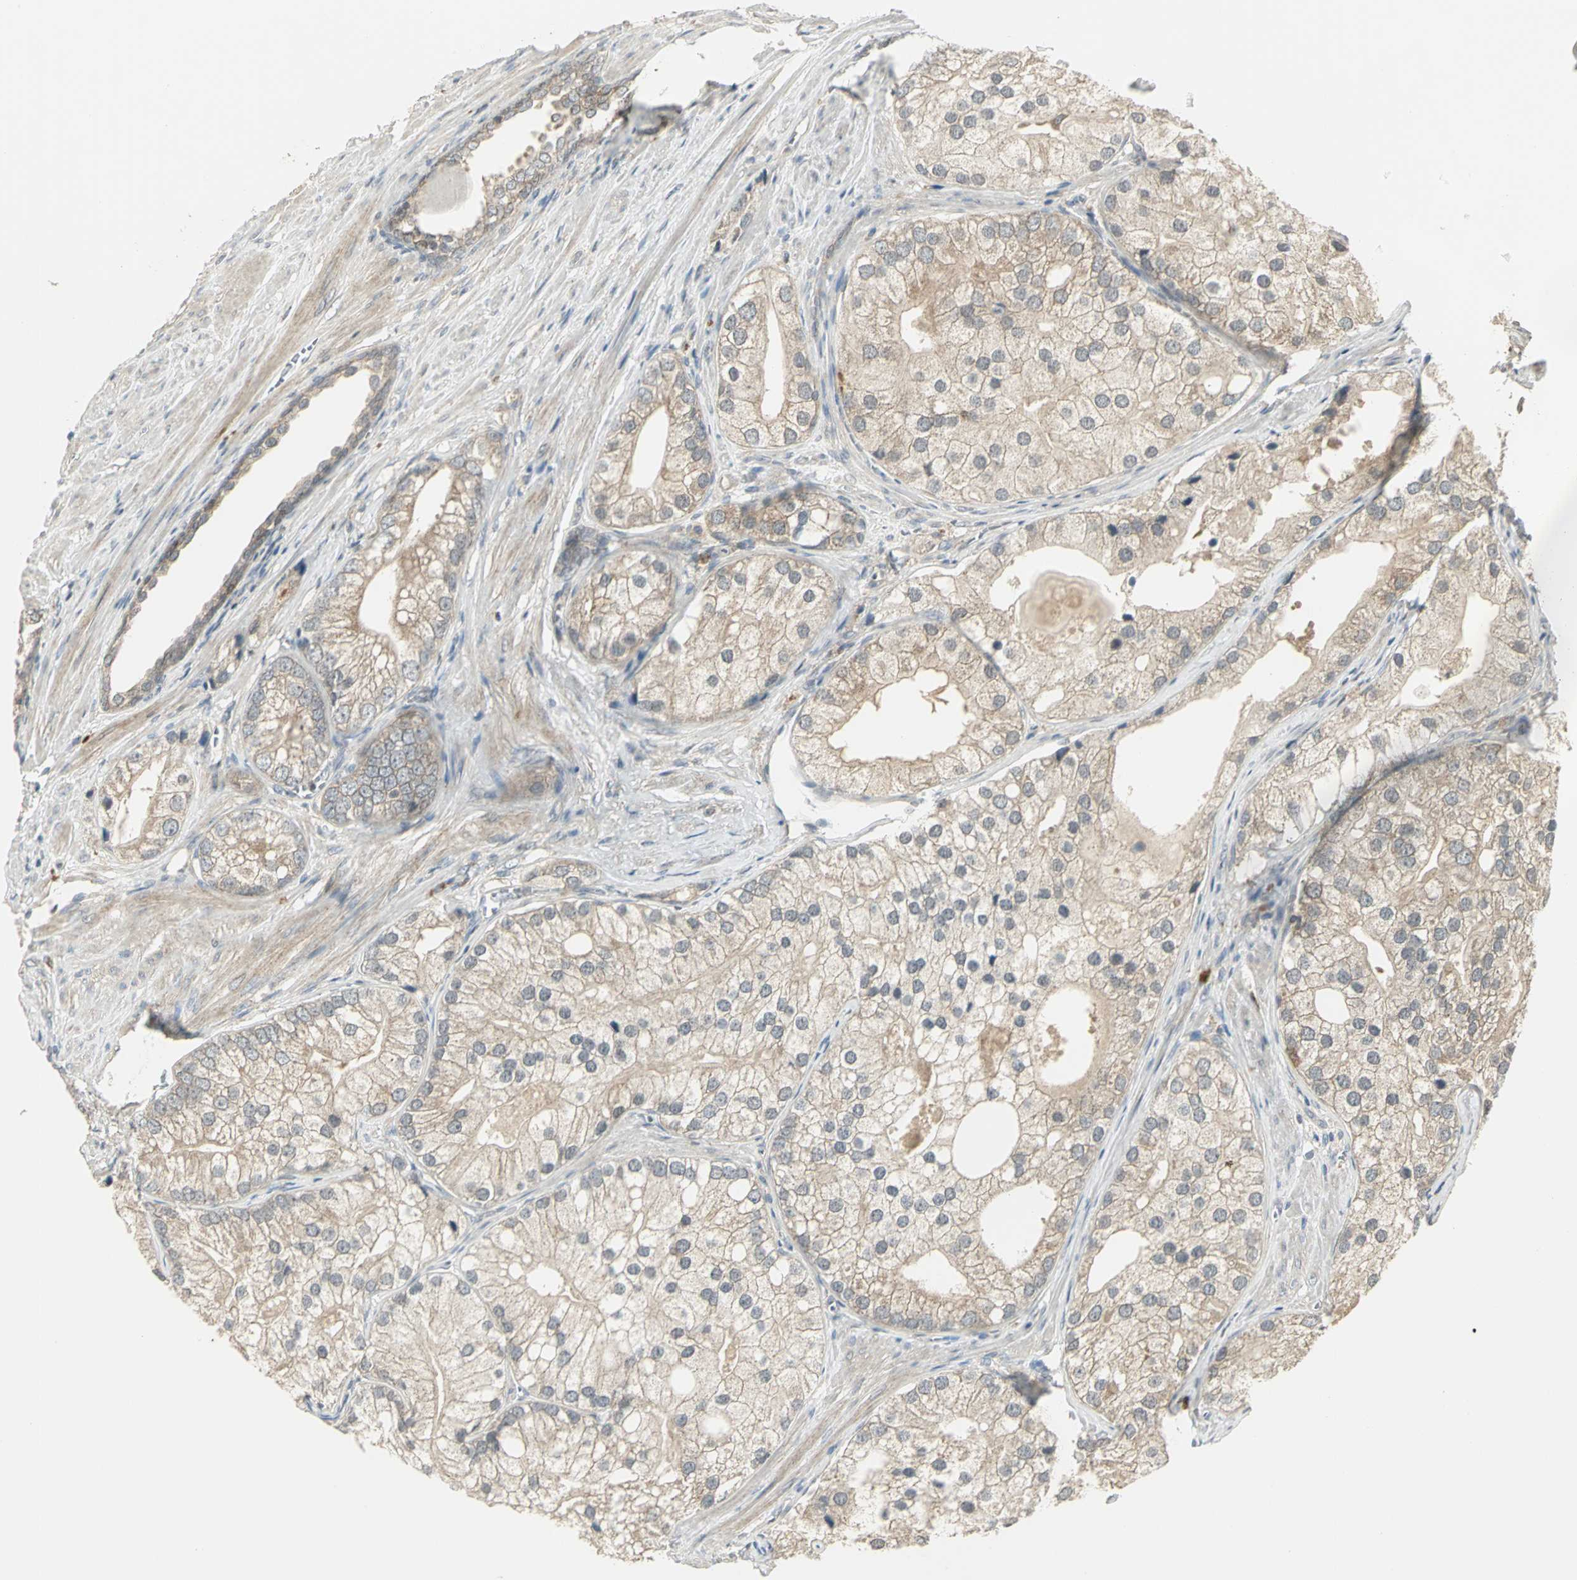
{"staining": {"intensity": "weak", "quantity": ">75%", "location": "cytoplasmic/membranous"}, "tissue": "prostate cancer", "cell_type": "Tumor cells", "image_type": "cancer", "snomed": [{"axis": "morphology", "description": "Adenocarcinoma, Low grade"}, {"axis": "topography", "description": "Prostate"}], "caption": "Weak cytoplasmic/membranous protein positivity is present in approximately >75% of tumor cells in prostate cancer.", "gene": "MAPK8IP3", "patient": {"sex": "male", "age": 69}}